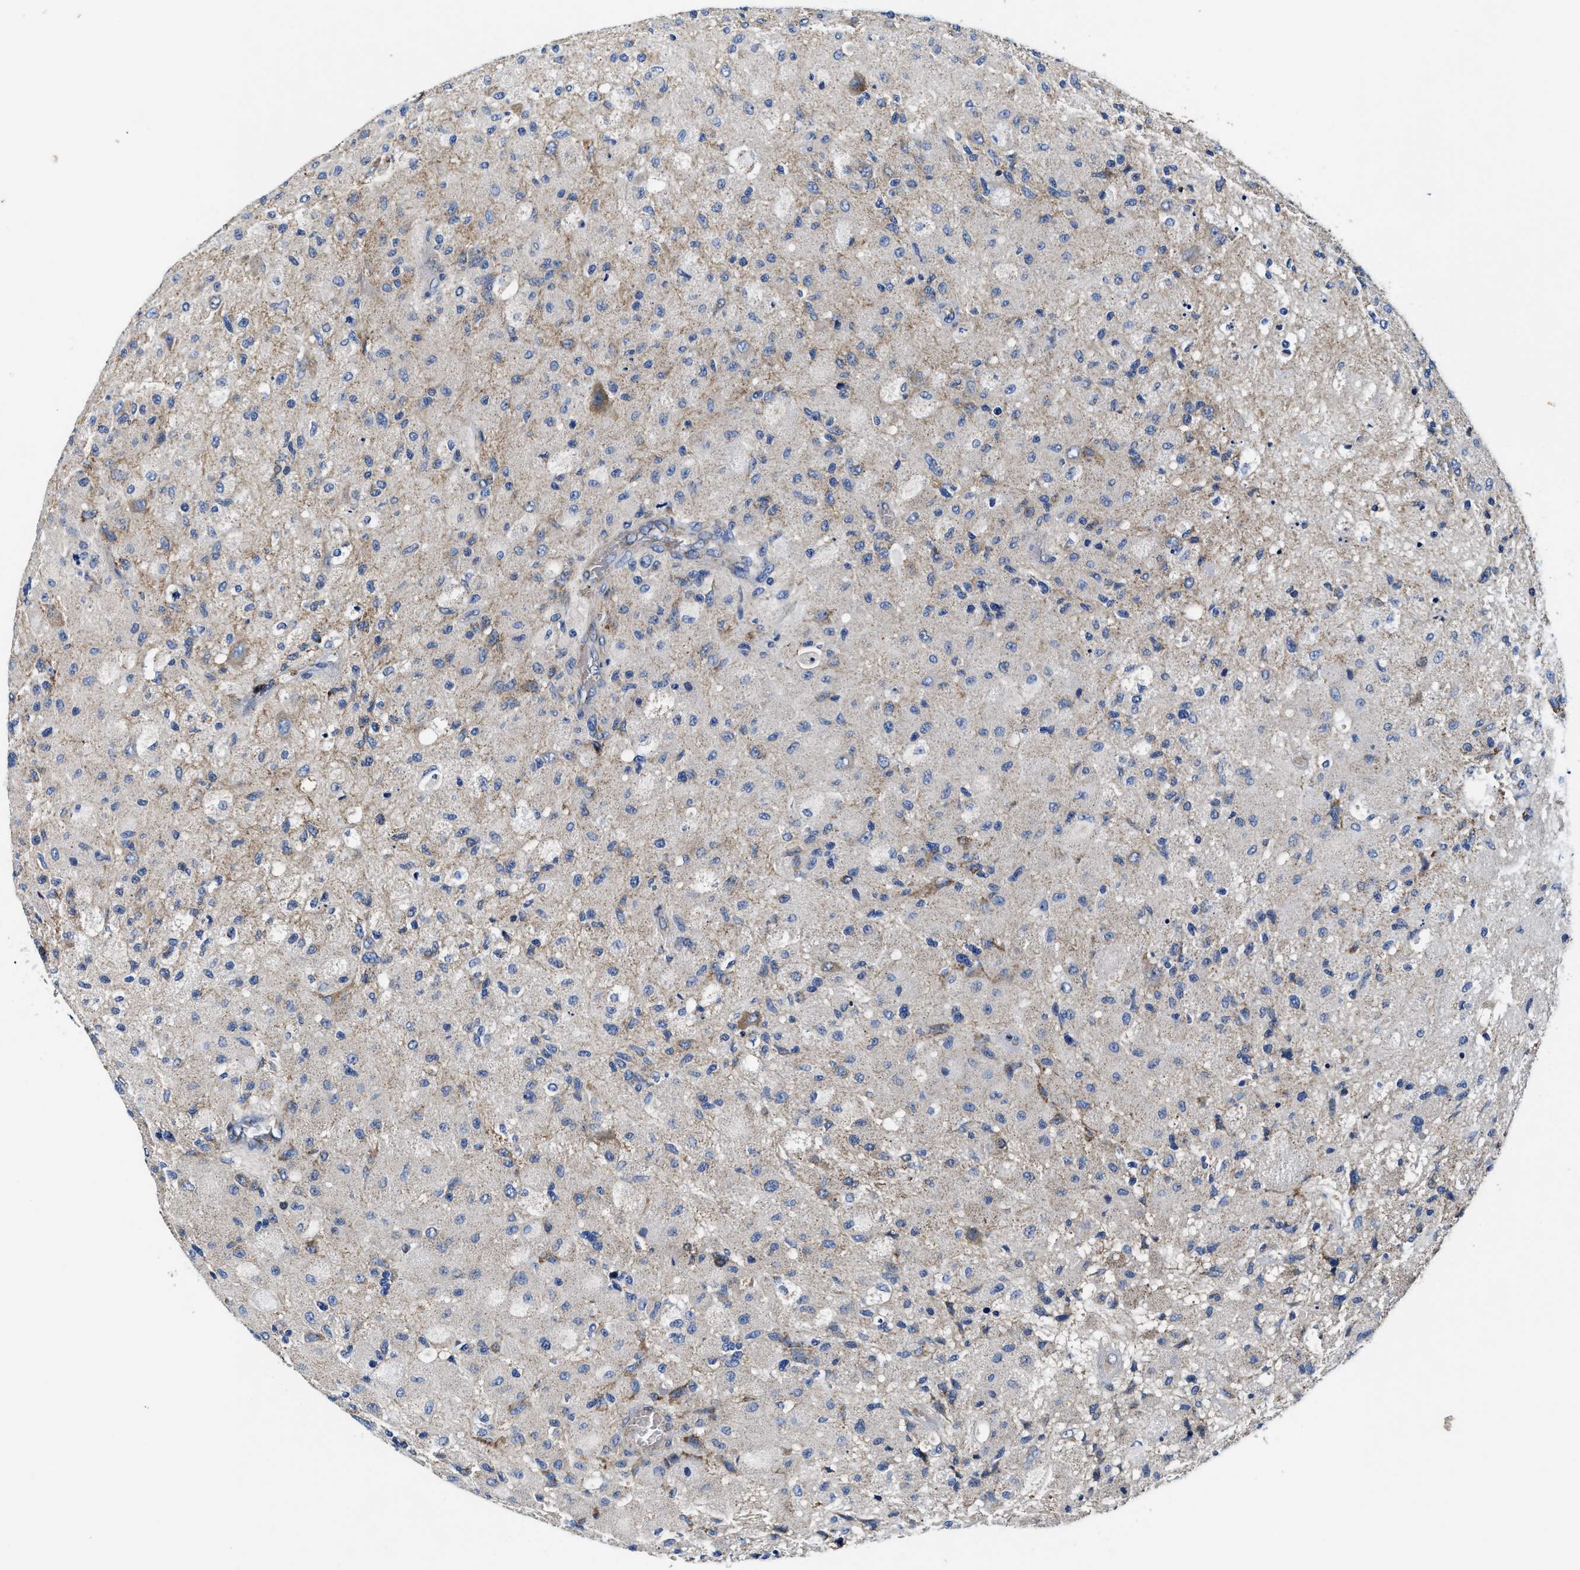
{"staining": {"intensity": "negative", "quantity": "none", "location": "none"}, "tissue": "glioma", "cell_type": "Tumor cells", "image_type": "cancer", "snomed": [{"axis": "morphology", "description": "Normal tissue, NOS"}, {"axis": "morphology", "description": "Glioma, malignant, High grade"}, {"axis": "topography", "description": "Cerebral cortex"}], "caption": "This image is of malignant glioma (high-grade) stained with immunohistochemistry (IHC) to label a protein in brown with the nuclei are counter-stained blue. There is no positivity in tumor cells.", "gene": "PHLPP1", "patient": {"sex": "male", "age": 77}}